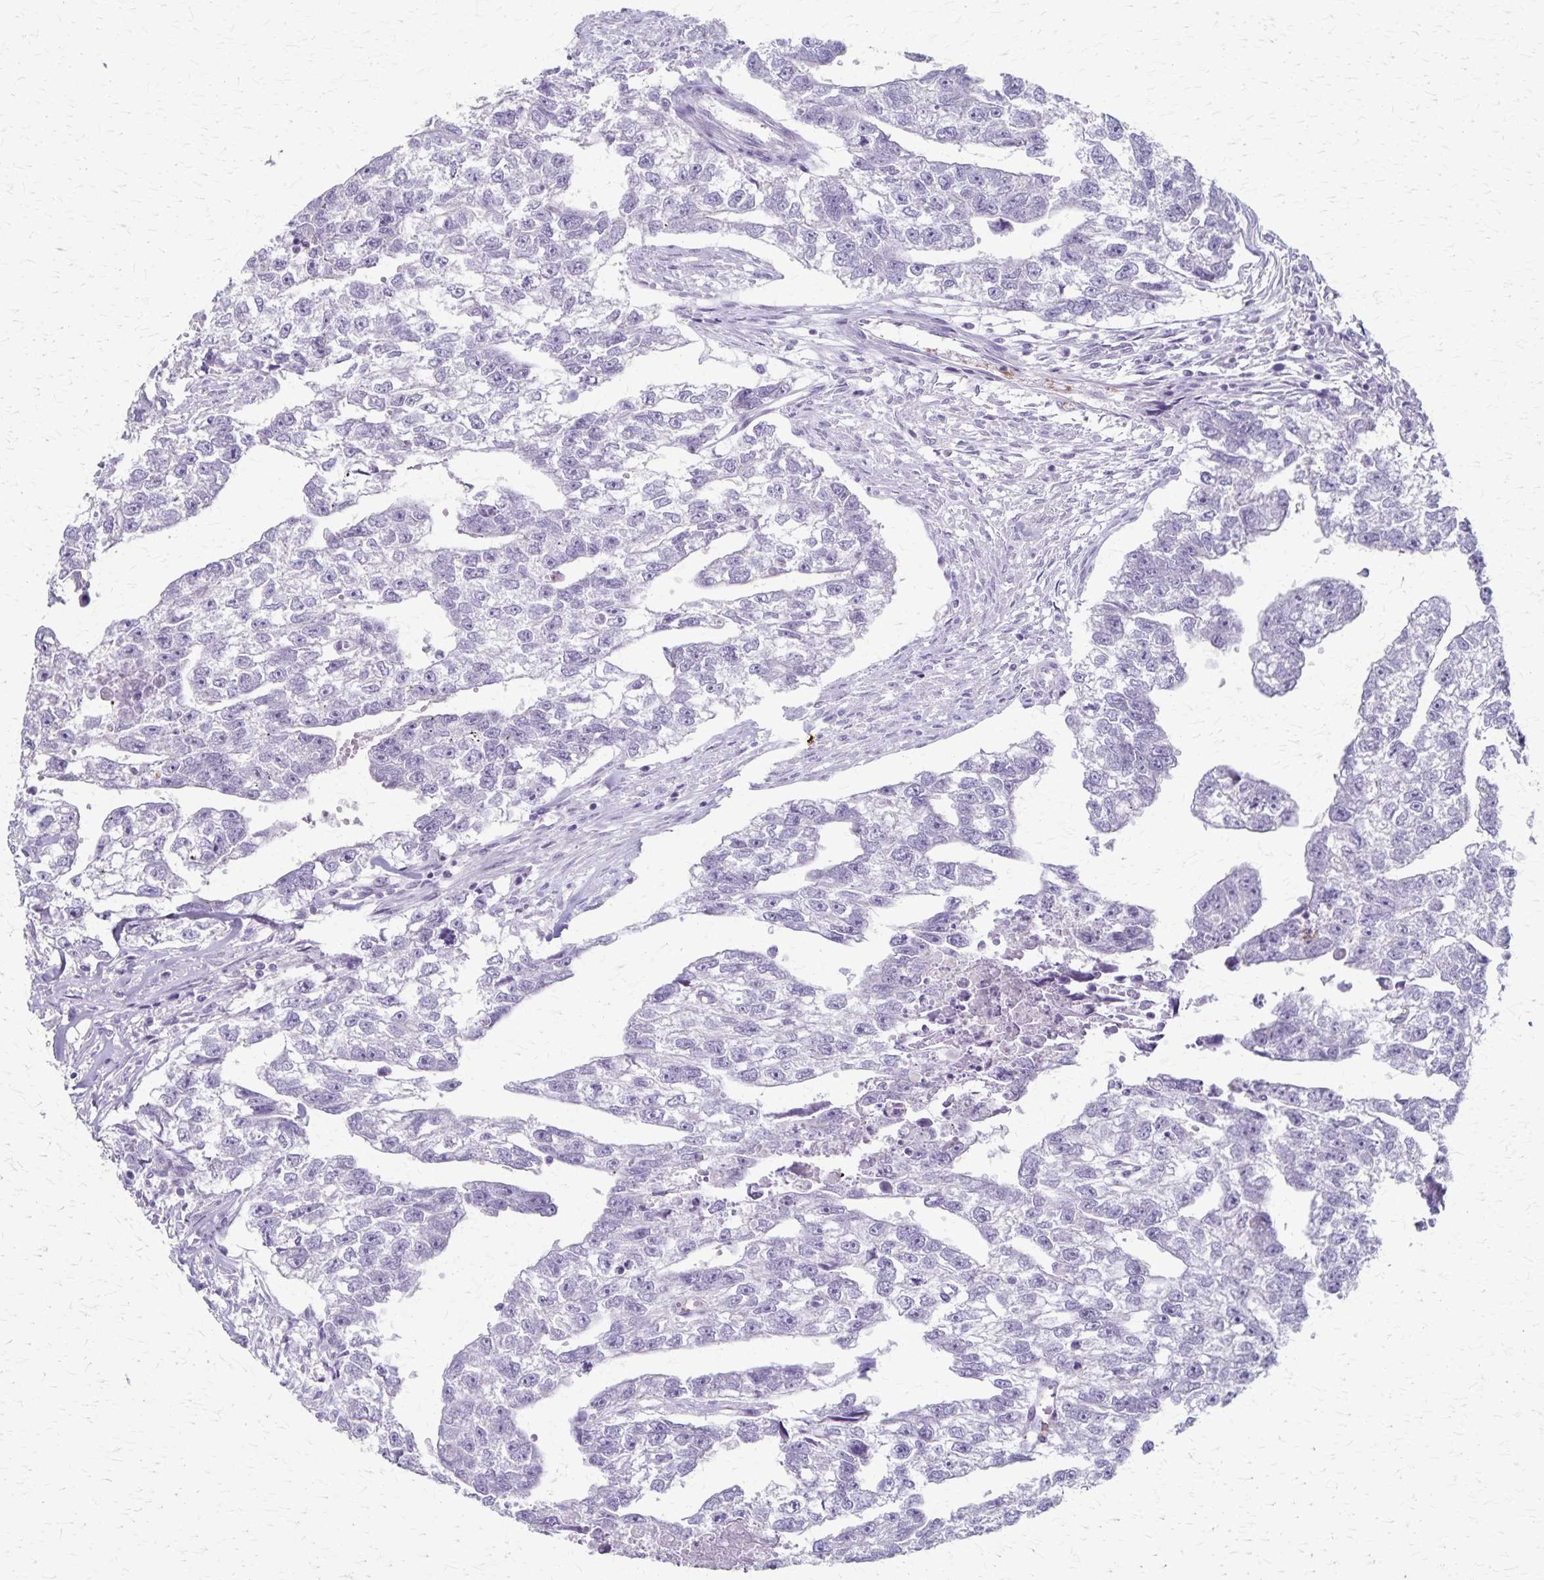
{"staining": {"intensity": "negative", "quantity": "none", "location": "none"}, "tissue": "testis cancer", "cell_type": "Tumor cells", "image_type": "cancer", "snomed": [{"axis": "morphology", "description": "Carcinoma, Embryonal, NOS"}, {"axis": "morphology", "description": "Teratoma, malignant, NOS"}, {"axis": "topography", "description": "Testis"}], "caption": "A micrograph of testis cancer stained for a protein reveals no brown staining in tumor cells.", "gene": "RASL10B", "patient": {"sex": "male", "age": 44}}